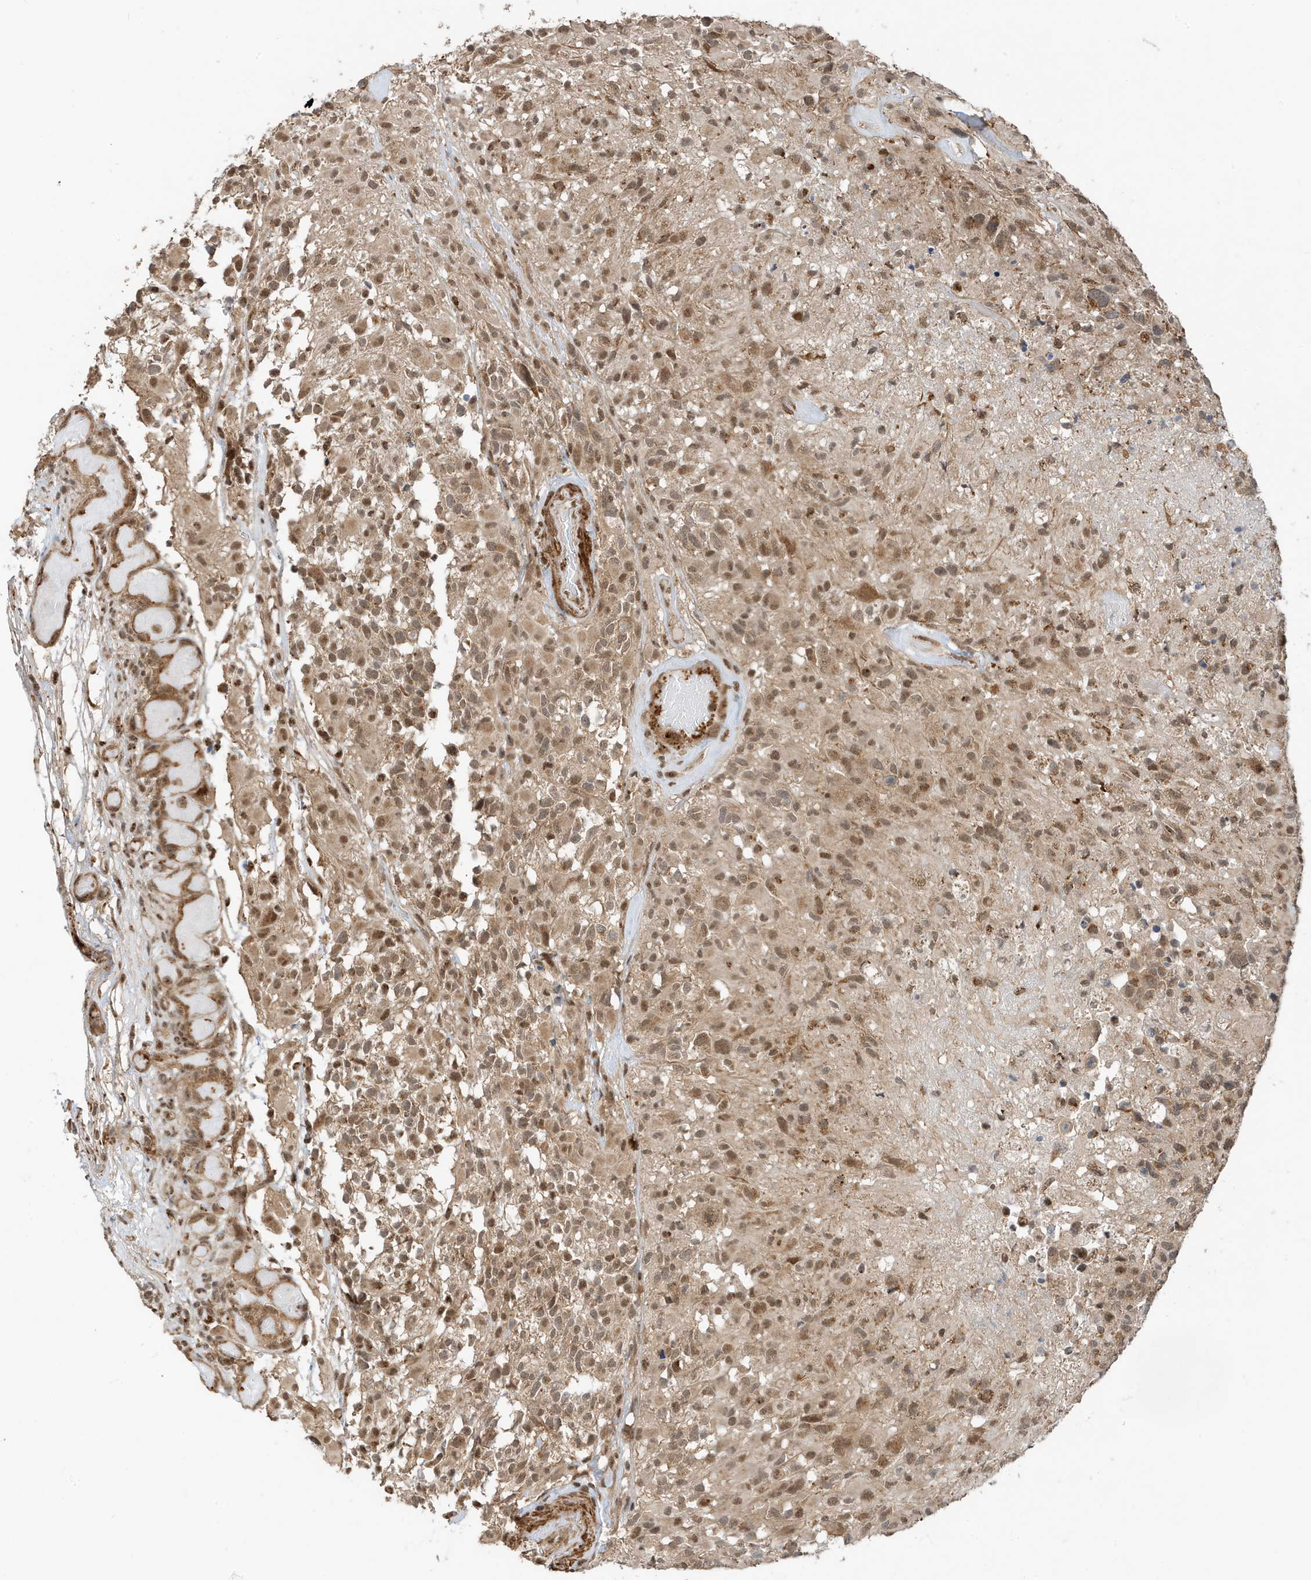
{"staining": {"intensity": "moderate", "quantity": "25%-75%", "location": "nuclear"}, "tissue": "glioma", "cell_type": "Tumor cells", "image_type": "cancer", "snomed": [{"axis": "morphology", "description": "Glioma, malignant, High grade"}, {"axis": "morphology", "description": "Glioblastoma, NOS"}, {"axis": "topography", "description": "Brain"}], "caption": "Moderate nuclear protein staining is appreciated in about 25%-75% of tumor cells in glioblastoma.", "gene": "MAST3", "patient": {"sex": "male", "age": 60}}